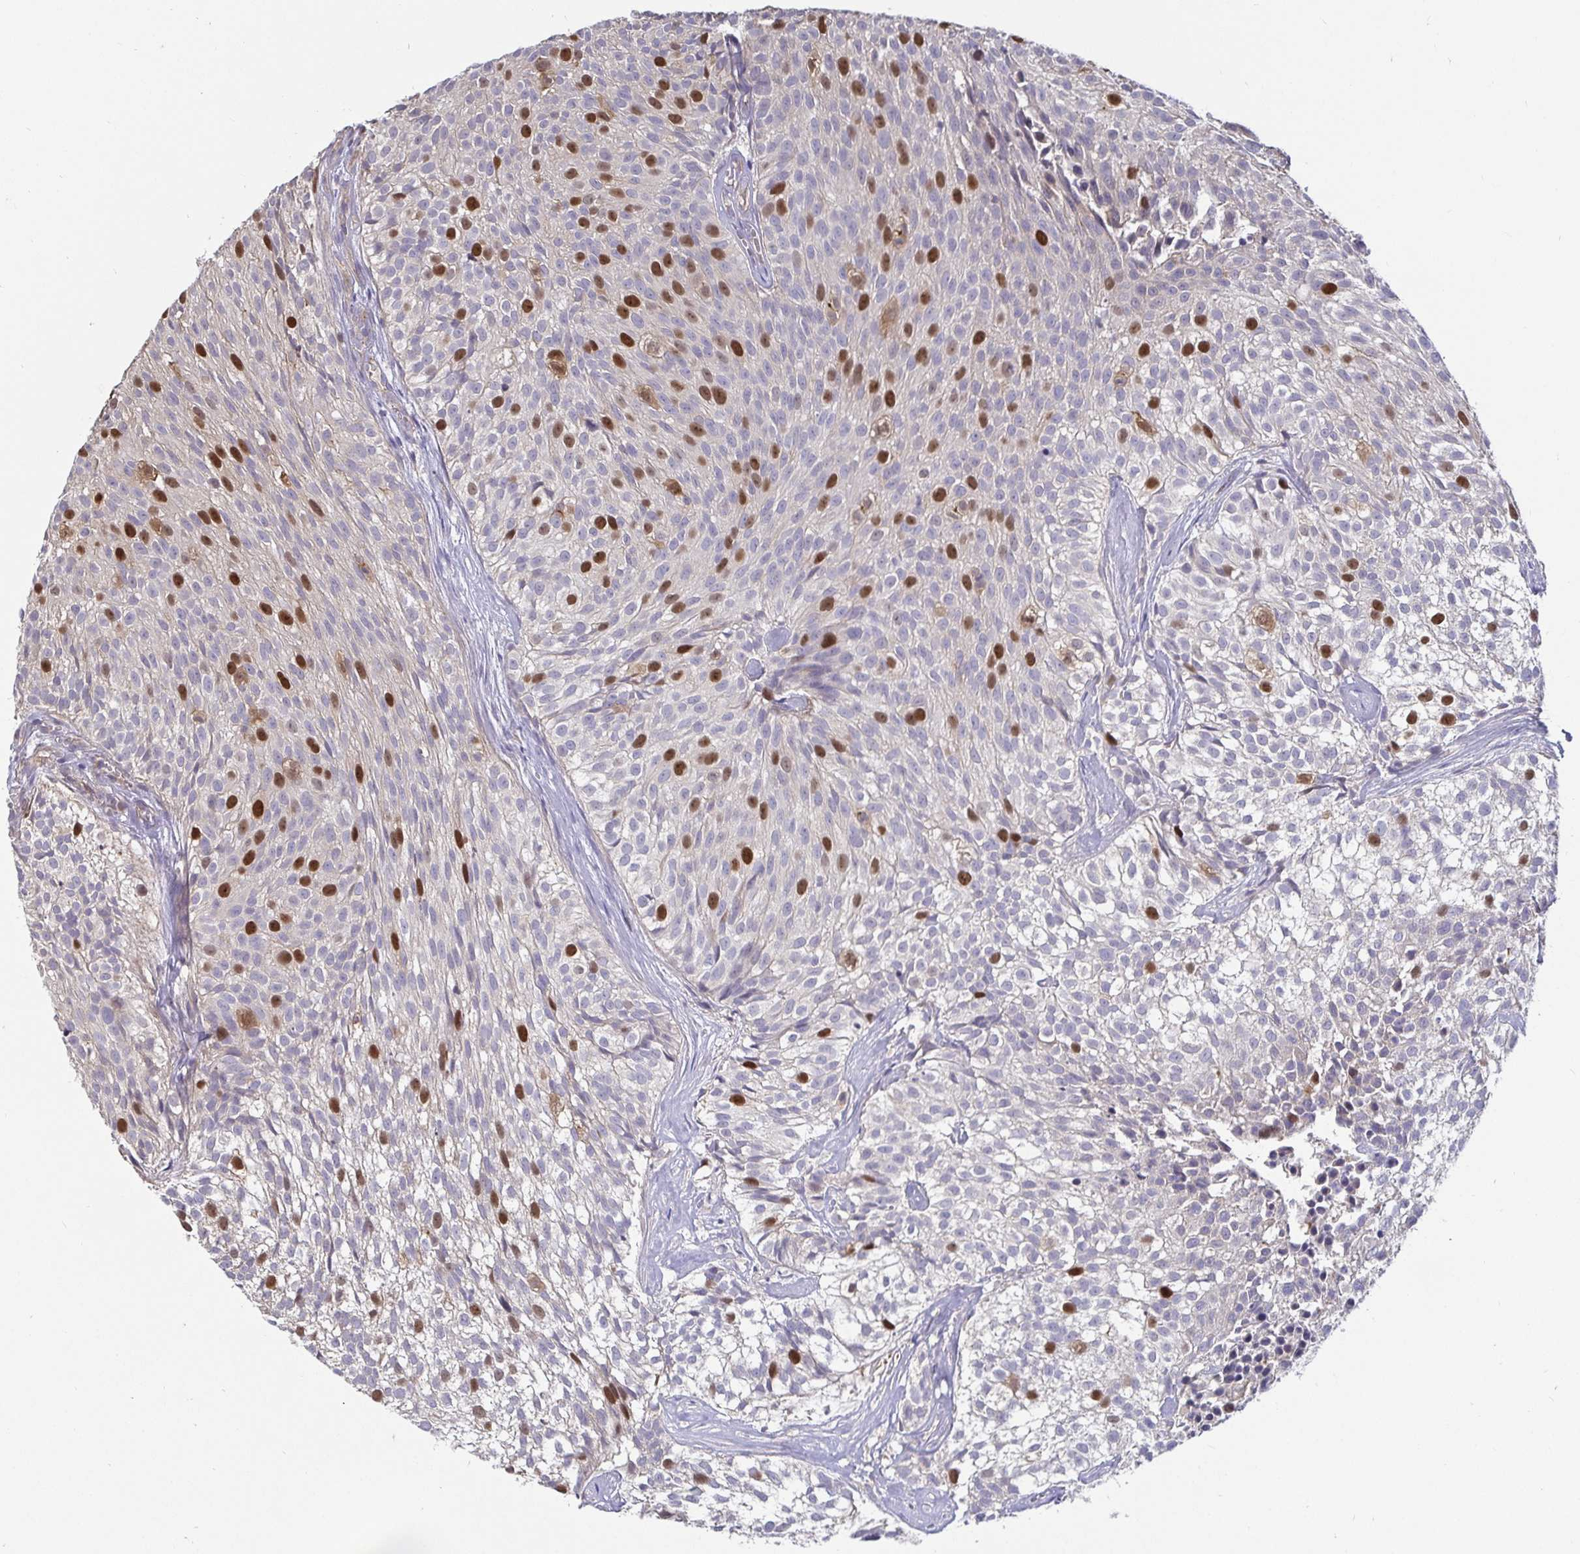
{"staining": {"intensity": "strong", "quantity": "<25%", "location": "nuclear"}, "tissue": "urothelial cancer", "cell_type": "Tumor cells", "image_type": "cancer", "snomed": [{"axis": "morphology", "description": "Urothelial carcinoma, Low grade"}, {"axis": "topography", "description": "Urinary bladder"}], "caption": "This is an image of IHC staining of urothelial cancer, which shows strong expression in the nuclear of tumor cells.", "gene": "ANLN", "patient": {"sex": "male", "age": 70}}